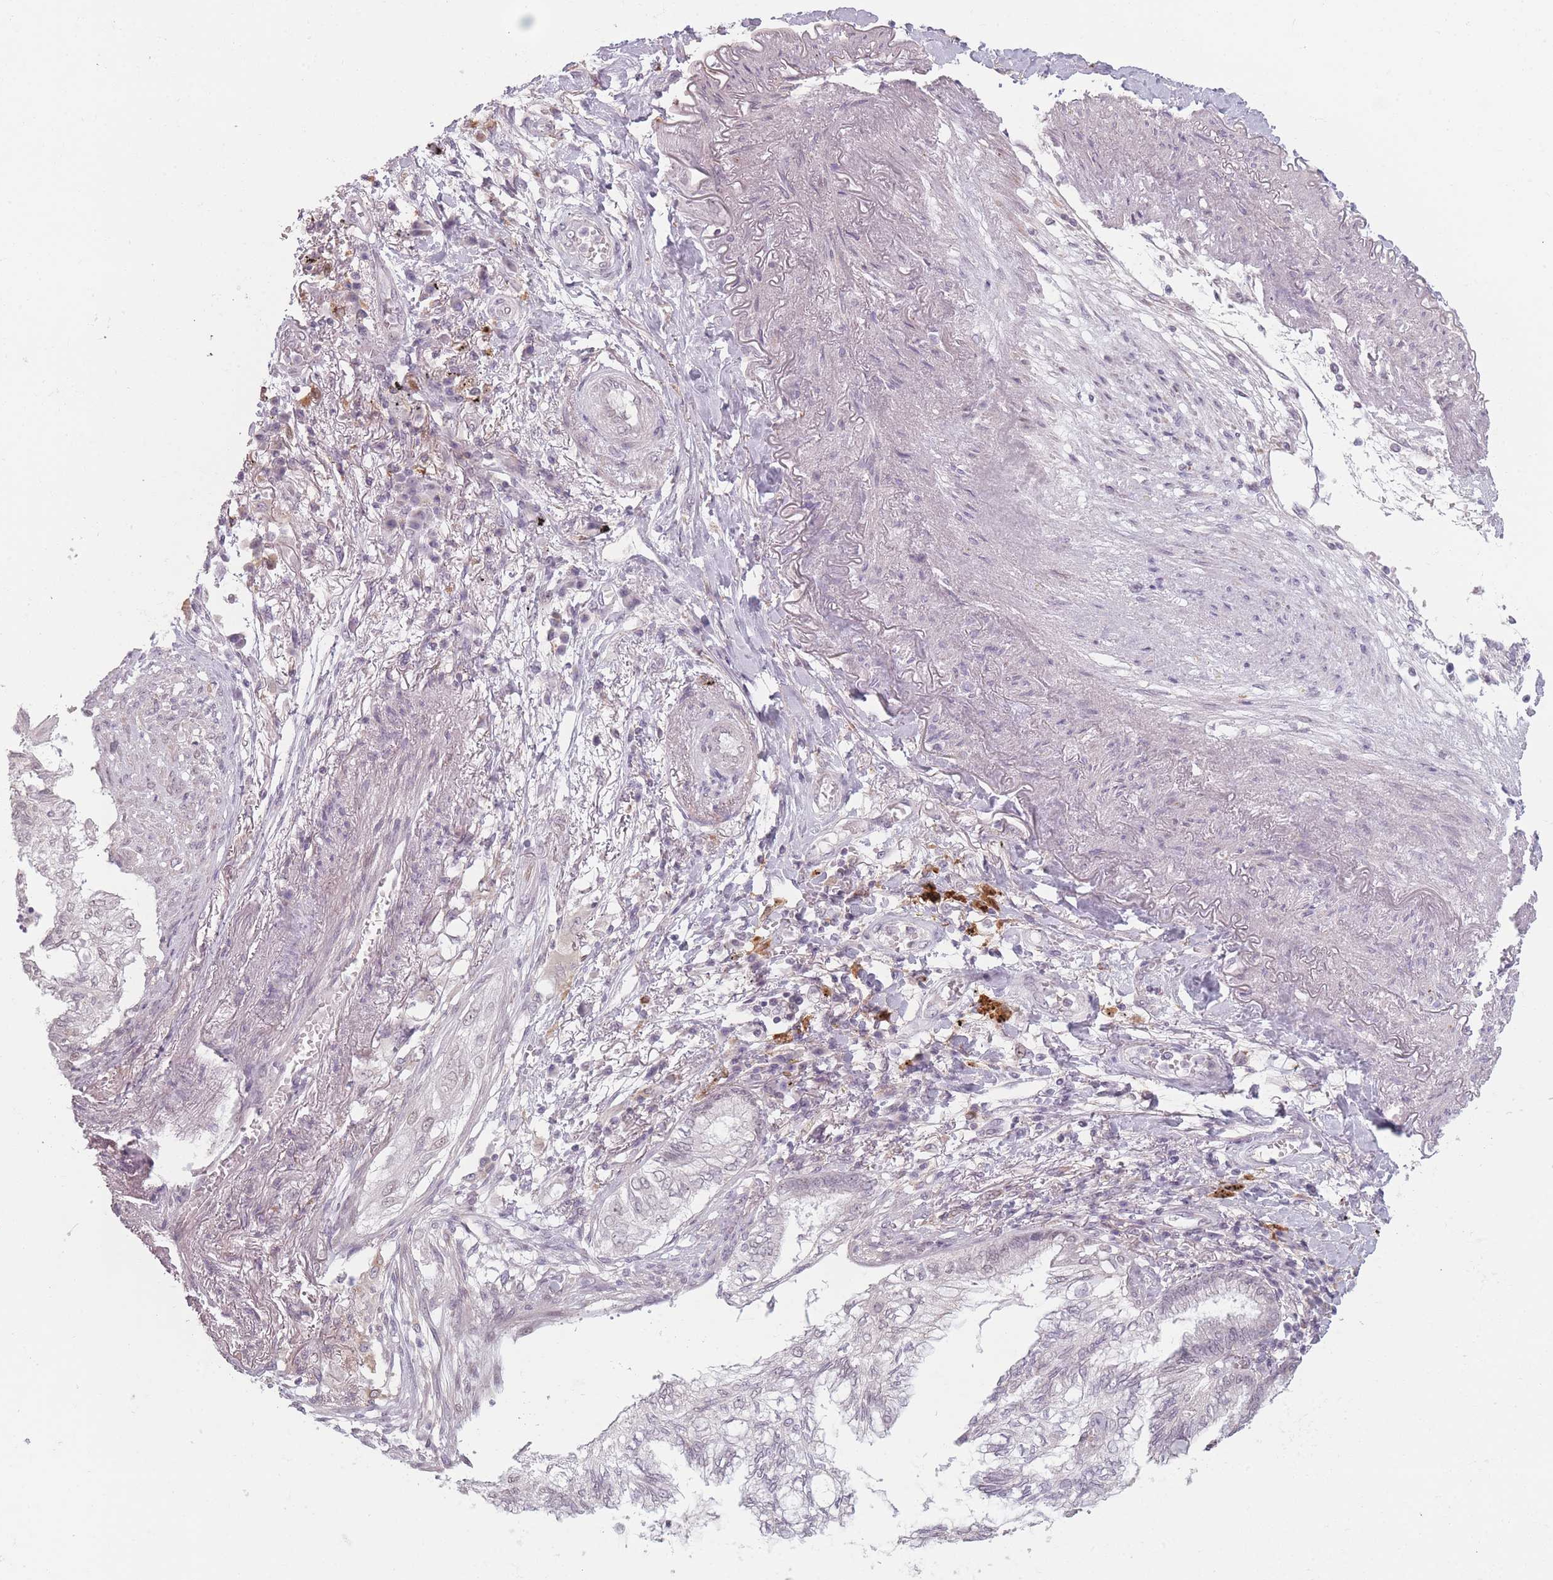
{"staining": {"intensity": "negative", "quantity": "none", "location": "none"}, "tissue": "lung cancer", "cell_type": "Tumor cells", "image_type": "cancer", "snomed": [{"axis": "morphology", "description": "Adenocarcinoma, NOS"}, {"axis": "topography", "description": "Lung"}], "caption": "Immunohistochemistry image of neoplastic tissue: human lung cancer stained with DAB (3,3'-diaminobenzidine) reveals no significant protein staining in tumor cells. The staining was performed using DAB (3,3'-diaminobenzidine) to visualize the protein expression in brown, while the nuclei were stained in blue with hematoxylin (Magnification: 20x).", "gene": "OR10C1", "patient": {"sex": "female", "age": 70}}